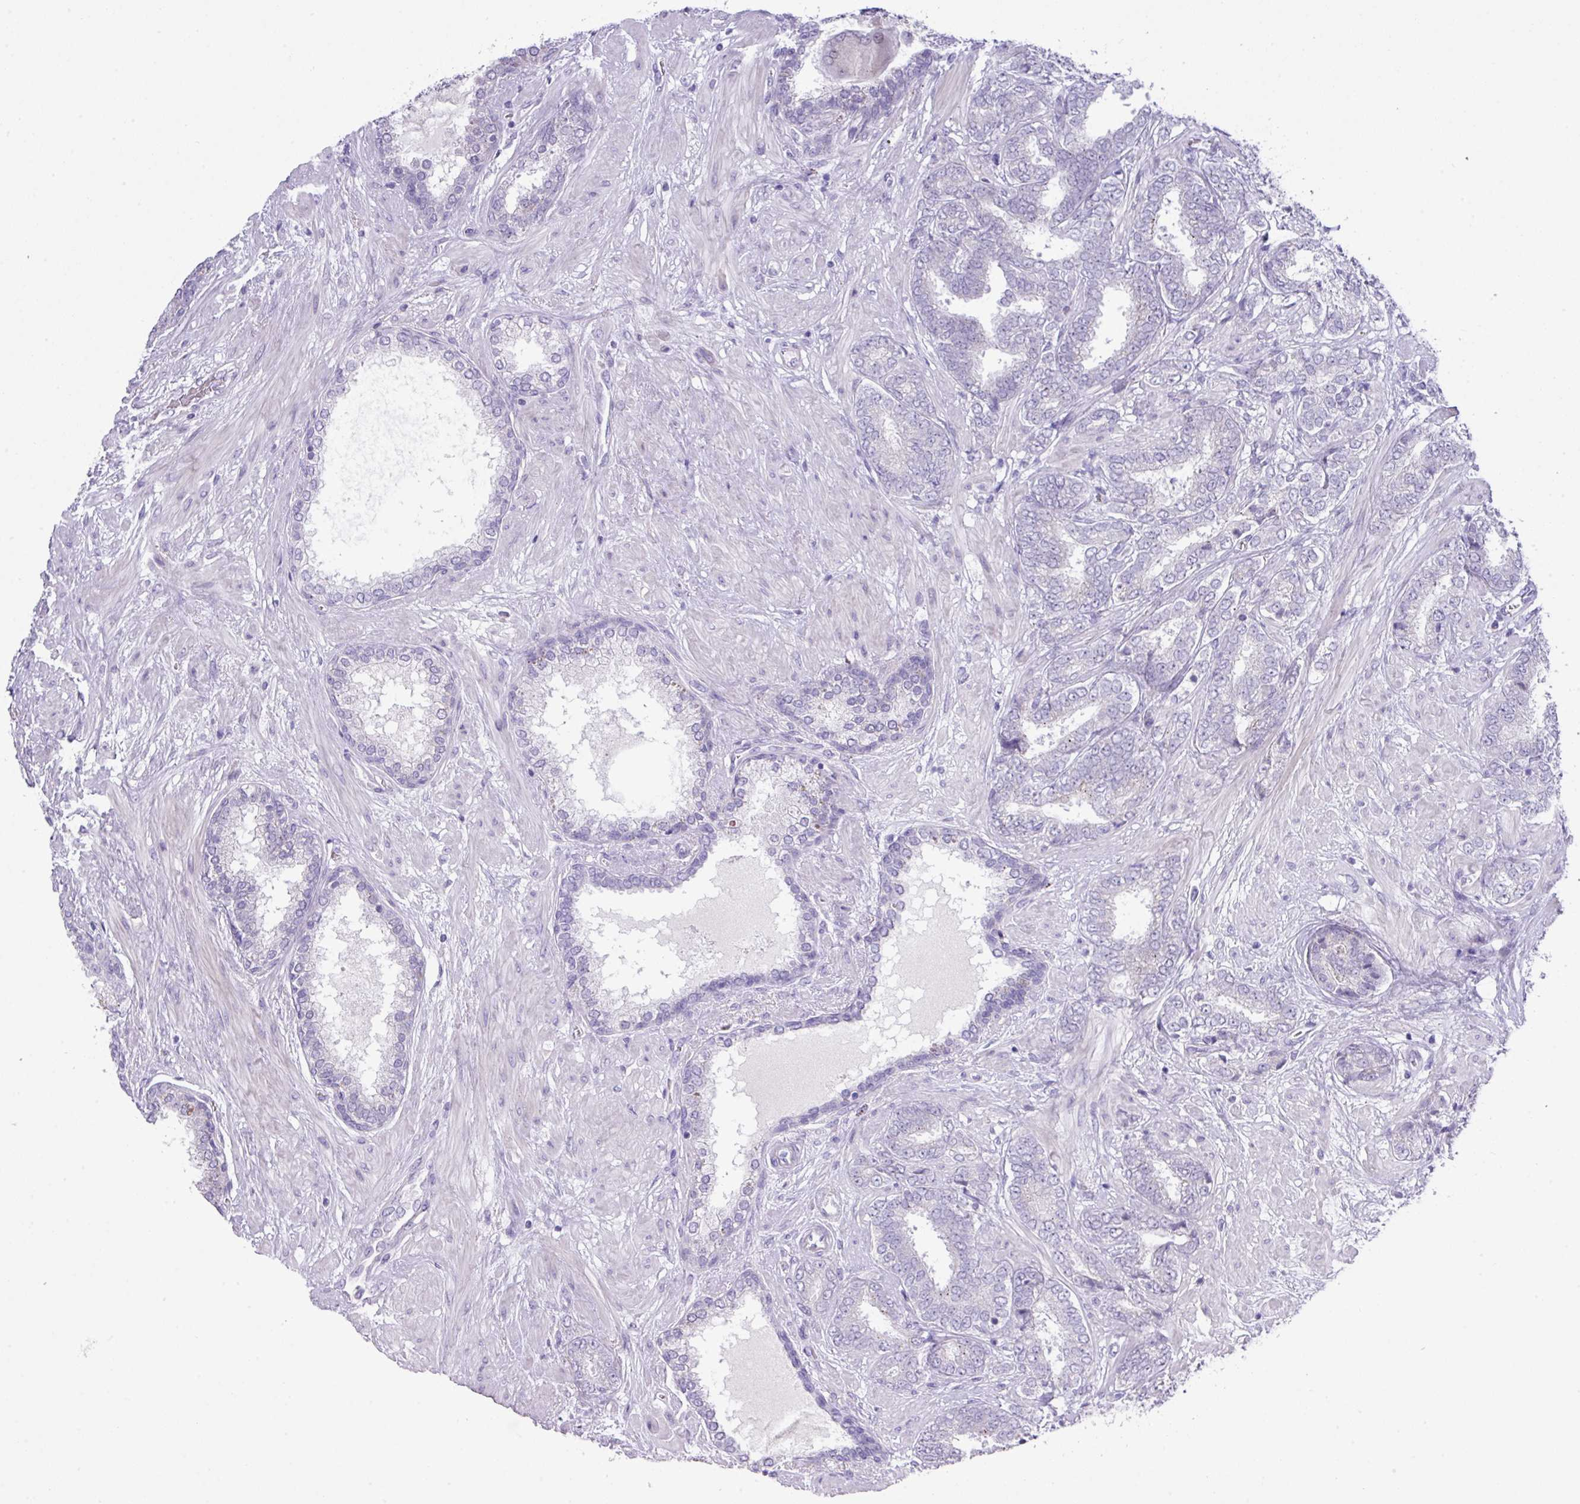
{"staining": {"intensity": "negative", "quantity": "none", "location": "none"}, "tissue": "prostate cancer", "cell_type": "Tumor cells", "image_type": "cancer", "snomed": [{"axis": "morphology", "description": "Adenocarcinoma, High grade"}, {"axis": "topography", "description": "Prostate"}], "caption": "Photomicrograph shows no significant protein expression in tumor cells of prostate adenocarcinoma (high-grade). (DAB immunohistochemistry (IHC) visualized using brightfield microscopy, high magnification).", "gene": "ANKRD13B", "patient": {"sex": "male", "age": 72}}